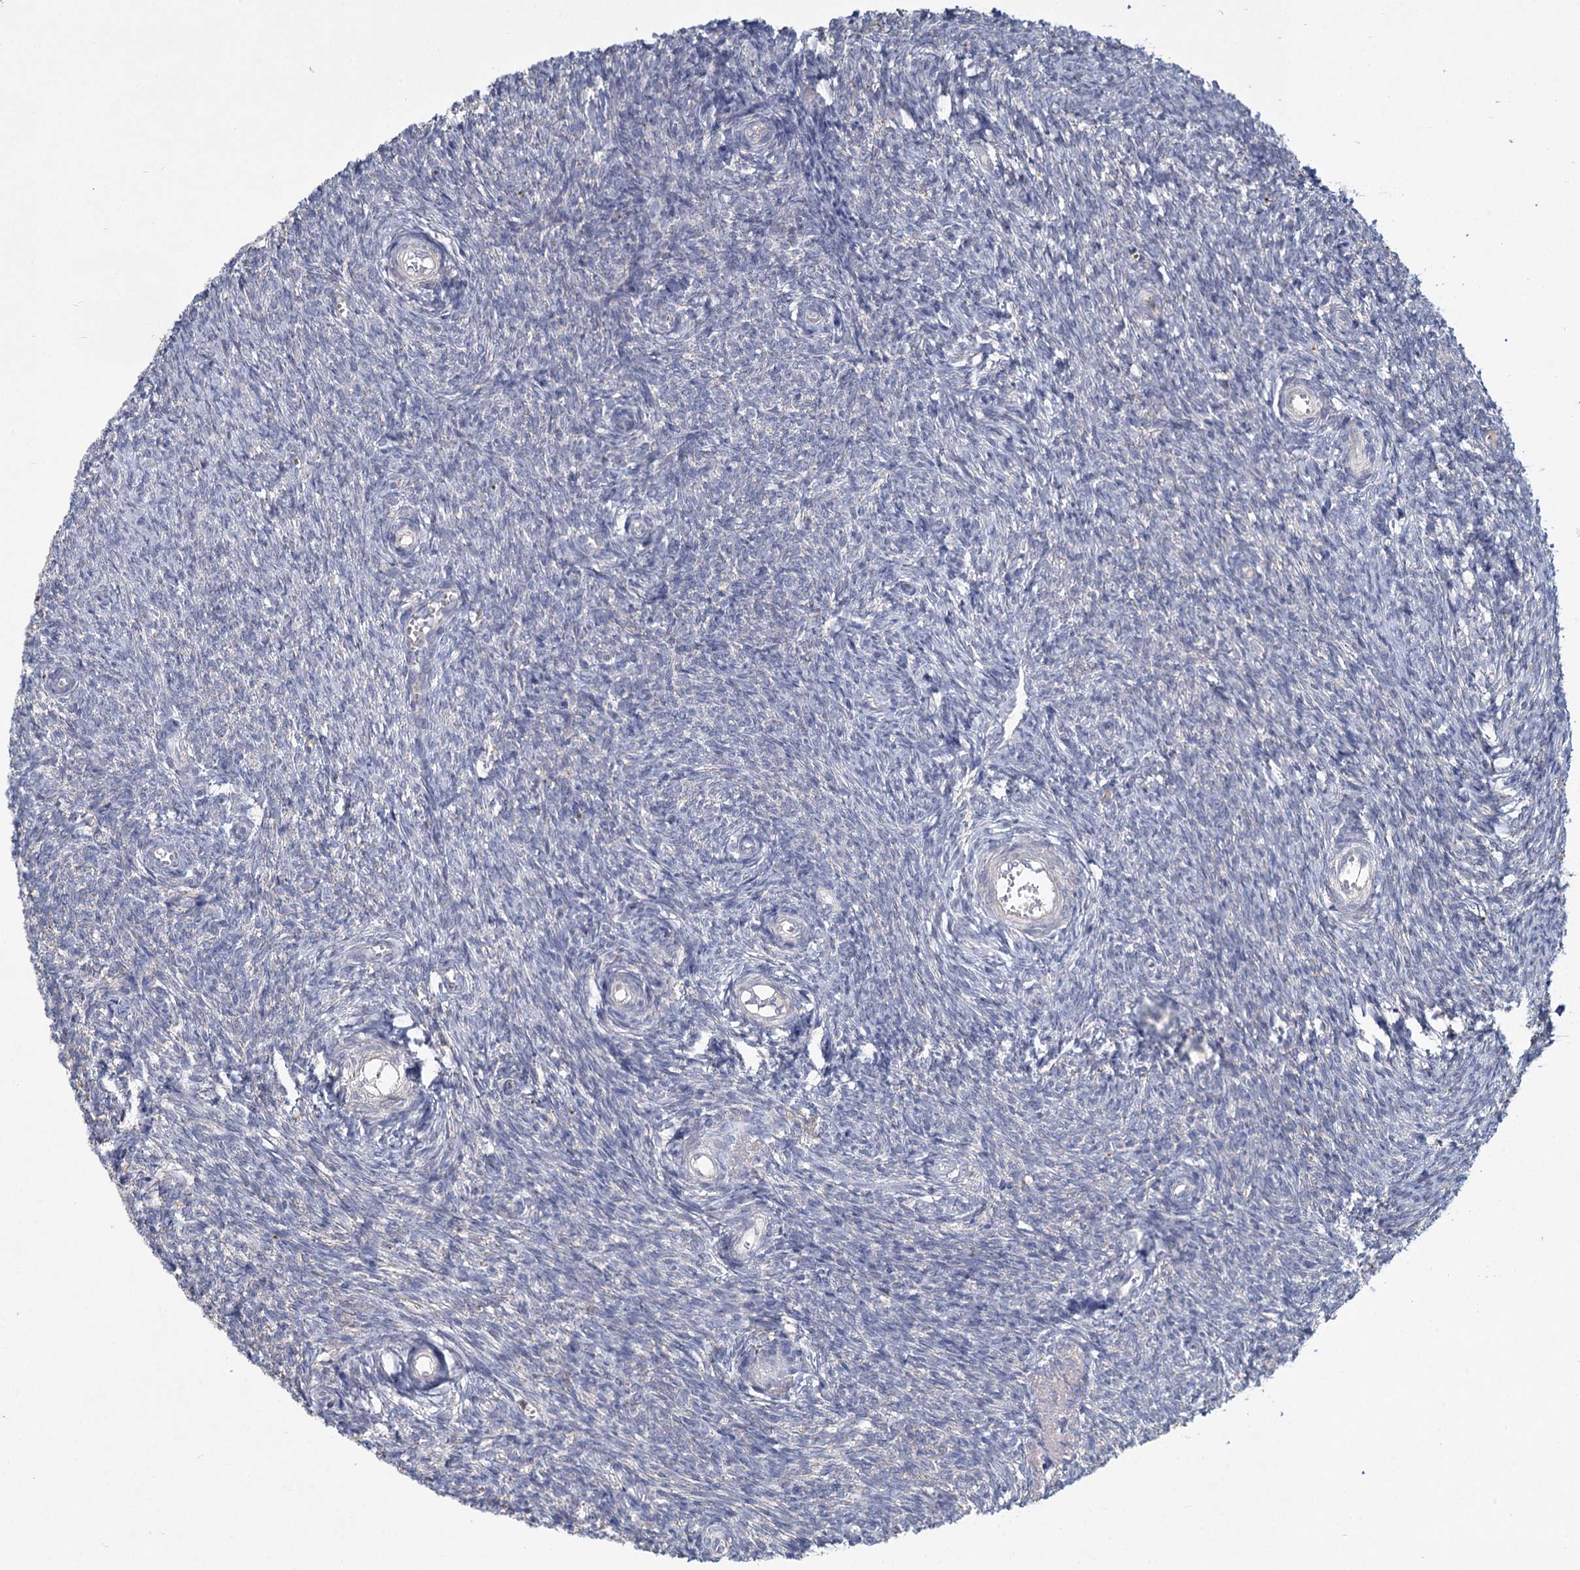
{"staining": {"intensity": "negative", "quantity": "none", "location": "none"}, "tissue": "ovary", "cell_type": "Ovarian stroma cells", "image_type": "normal", "snomed": [{"axis": "morphology", "description": "Normal tissue, NOS"}, {"axis": "topography", "description": "Ovary"}], "caption": "An immunohistochemistry (IHC) histopathology image of unremarkable ovary is shown. There is no staining in ovarian stroma cells of ovary. Brightfield microscopy of IHC stained with DAB (brown) and hematoxylin (blue), captured at high magnification.", "gene": "HES2", "patient": {"sex": "female", "age": 44}}